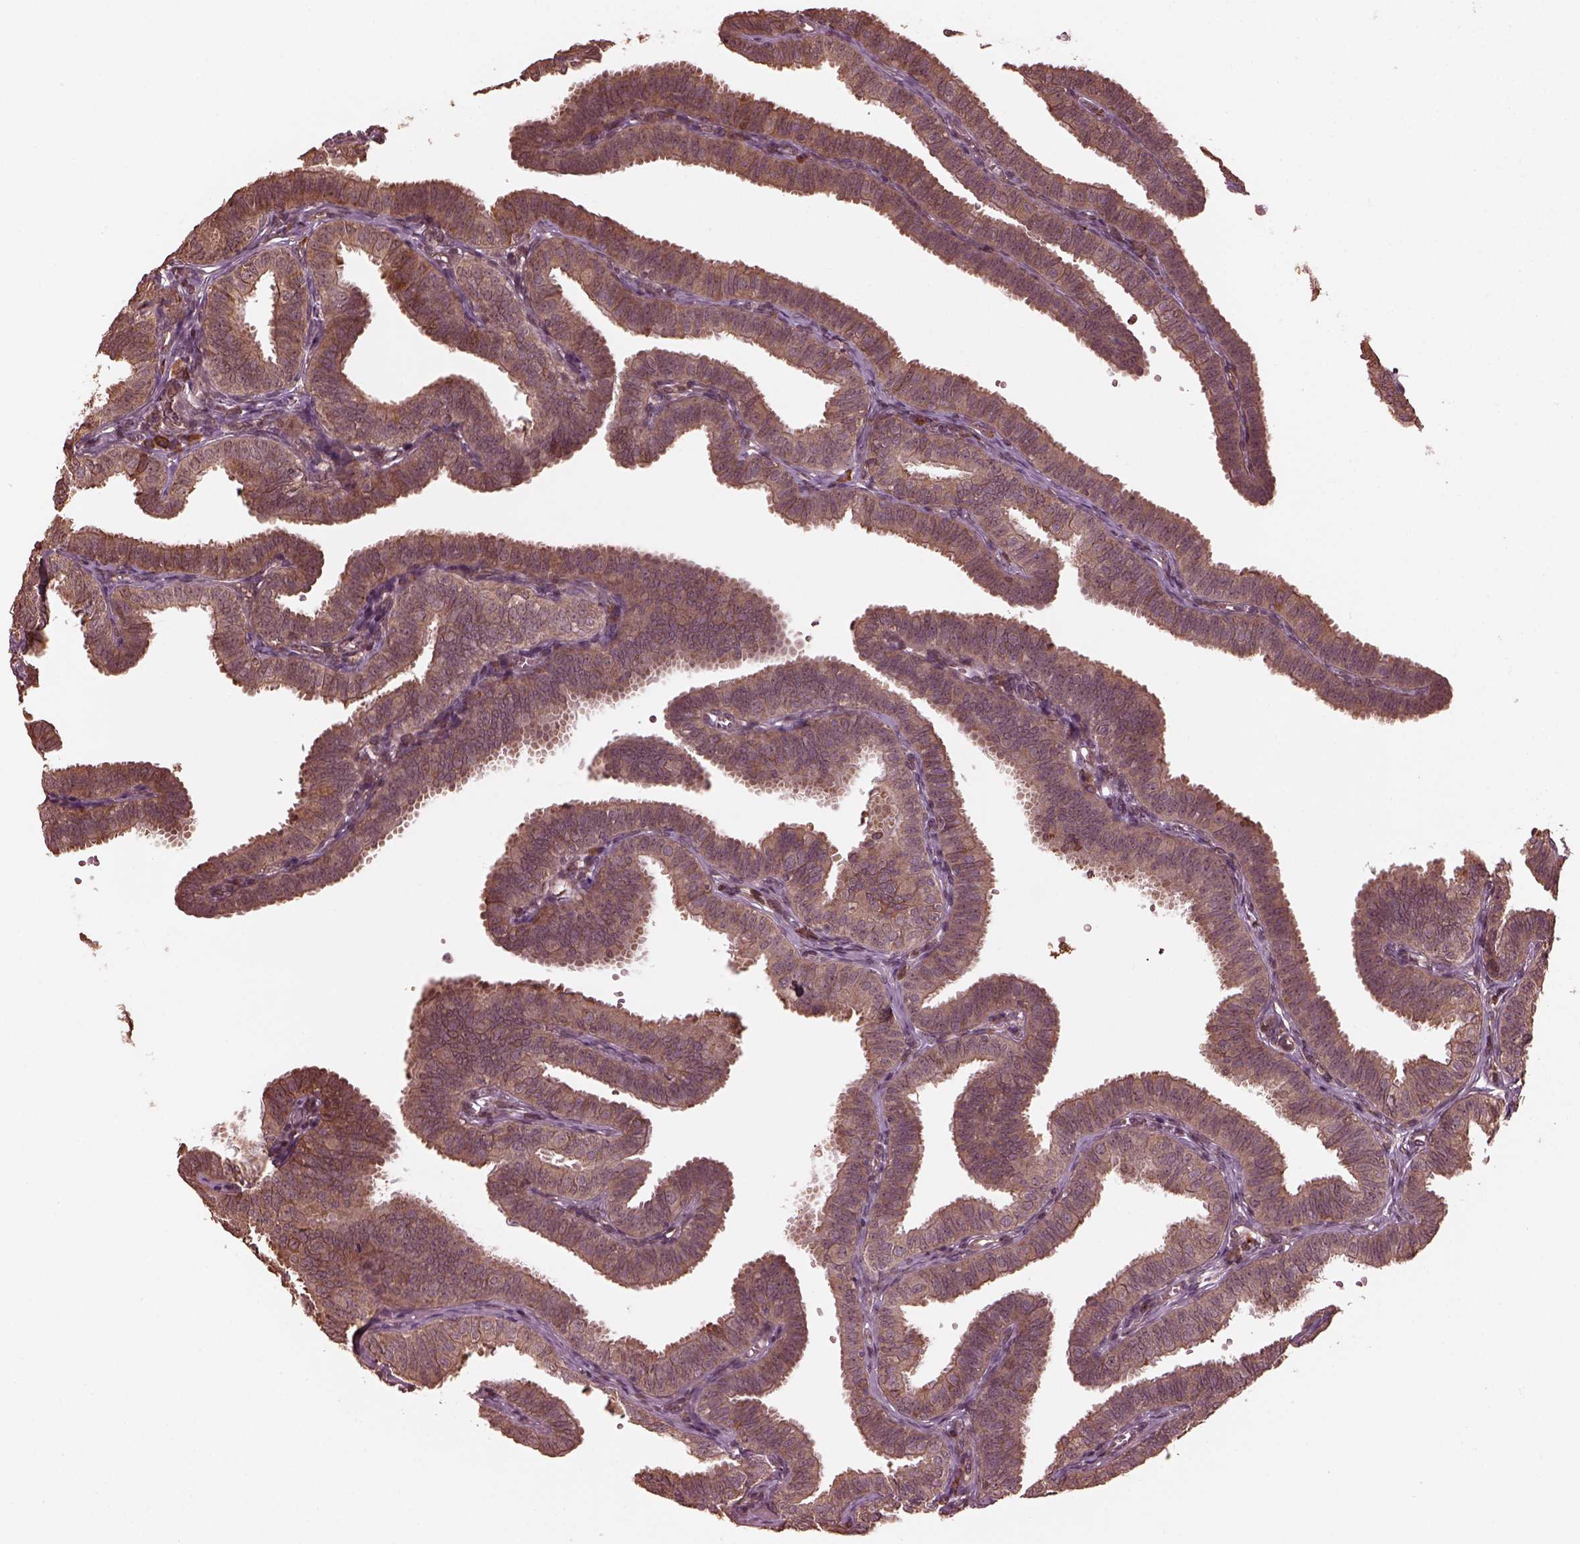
{"staining": {"intensity": "moderate", "quantity": ">75%", "location": "cytoplasmic/membranous"}, "tissue": "fallopian tube", "cell_type": "Glandular cells", "image_type": "normal", "snomed": [{"axis": "morphology", "description": "Normal tissue, NOS"}, {"axis": "topography", "description": "Fallopian tube"}], "caption": "A brown stain highlights moderate cytoplasmic/membranous expression of a protein in glandular cells of benign fallopian tube.", "gene": "ZNF292", "patient": {"sex": "female", "age": 25}}